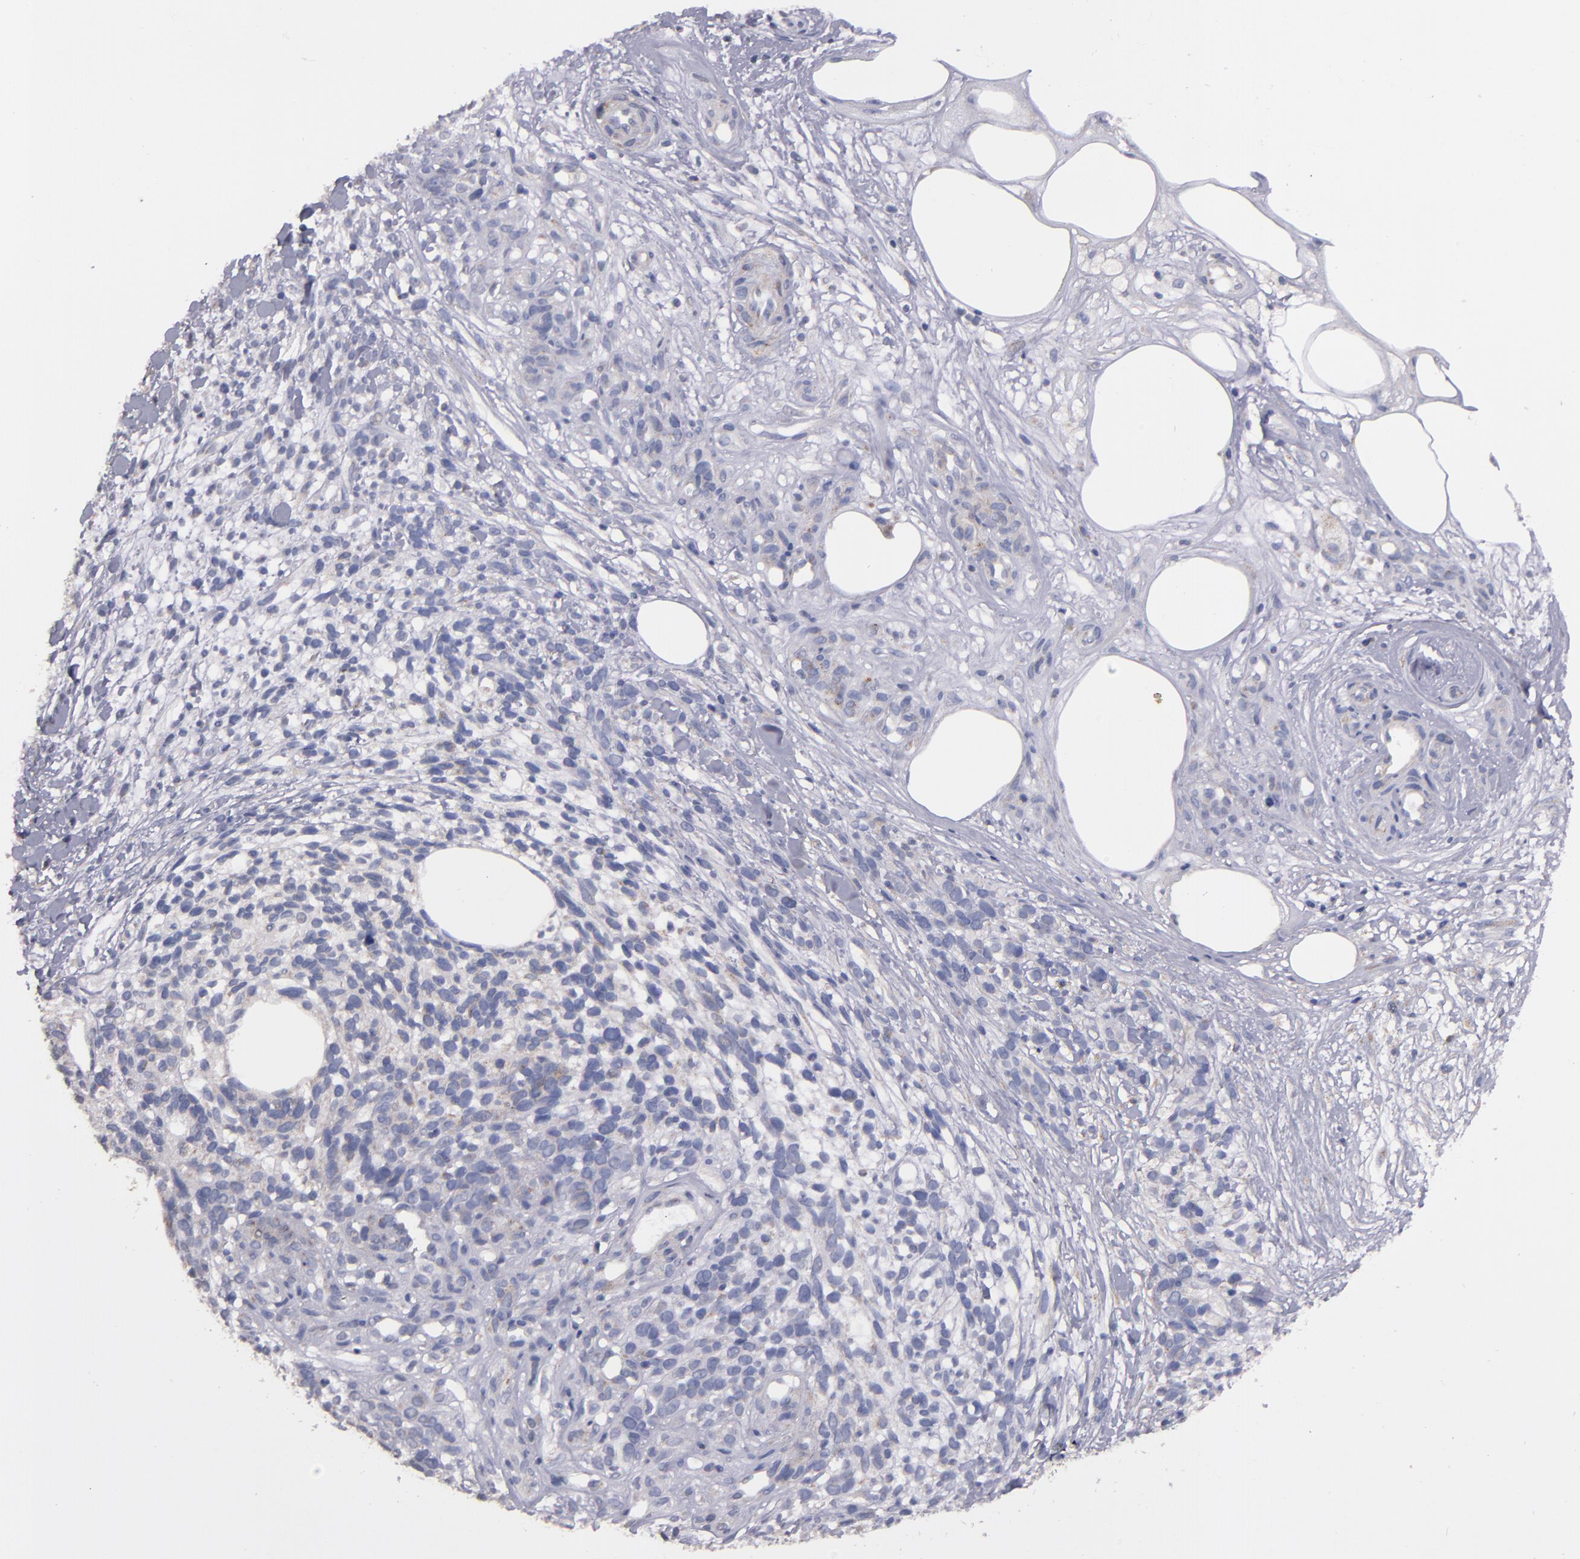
{"staining": {"intensity": "negative", "quantity": "none", "location": "none"}, "tissue": "melanoma", "cell_type": "Tumor cells", "image_type": "cancer", "snomed": [{"axis": "morphology", "description": "Malignant melanoma, NOS"}, {"axis": "topography", "description": "Skin"}], "caption": "This is a image of IHC staining of melanoma, which shows no expression in tumor cells.", "gene": "CLTA", "patient": {"sex": "female", "age": 85}}